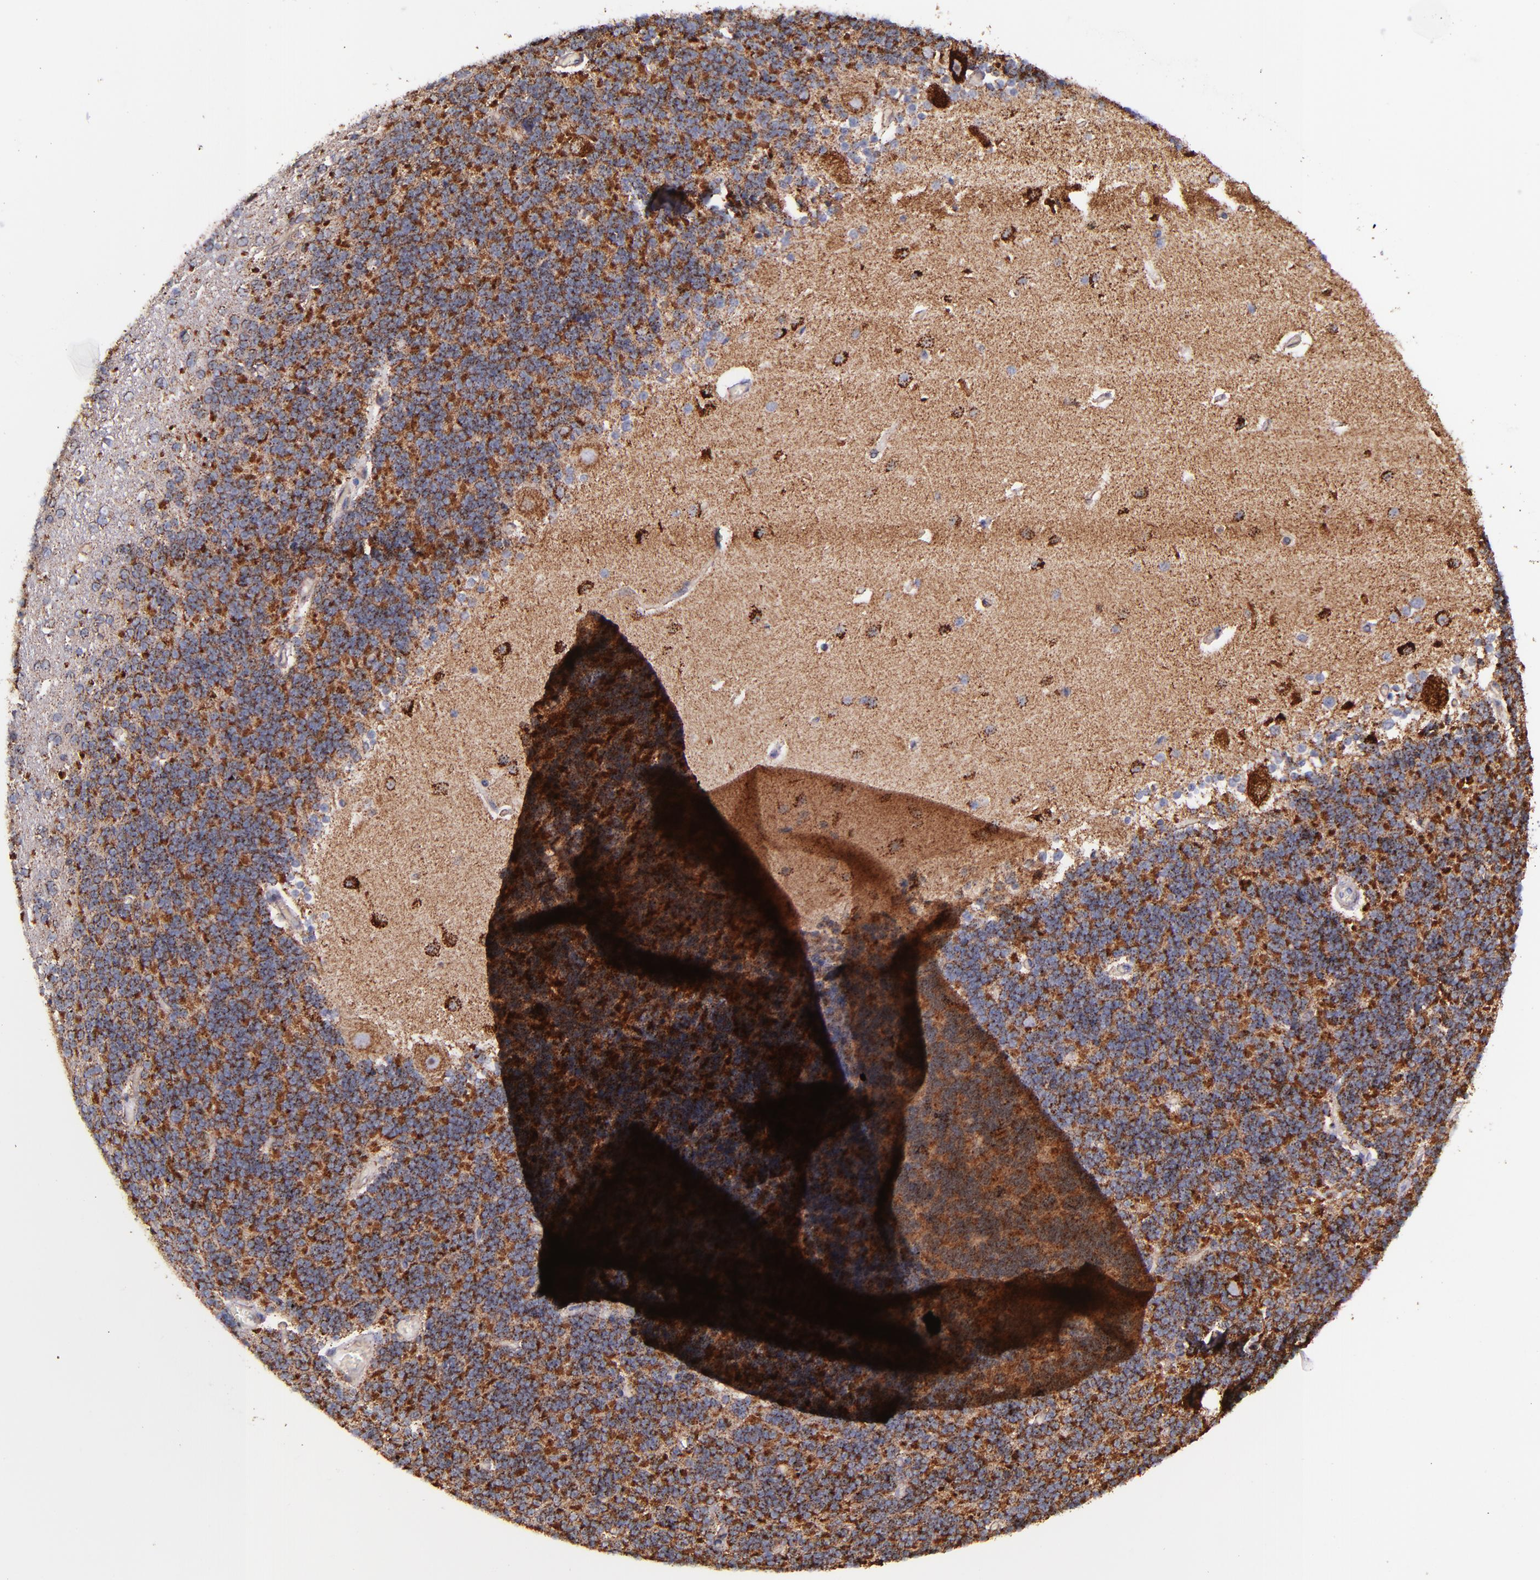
{"staining": {"intensity": "strong", "quantity": "25%-75%", "location": "cytoplasmic/membranous"}, "tissue": "cerebellum", "cell_type": "Cells in granular layer", "image_type": "normal", "snomed": [{"axis": "morphology", "description": "Normal tissue, NOS"}, {"axis": "topography", "description": "Cerebellum"}], "caption": "Strong cytoplasmic/membranous positivity for a protein is identified in about 25%-75% of cells in granular layer of normal cerebellum using immunohistochemistry (IHC).", "gene": "IDH3G", "patient": {"sex": "female", "age": 54}}